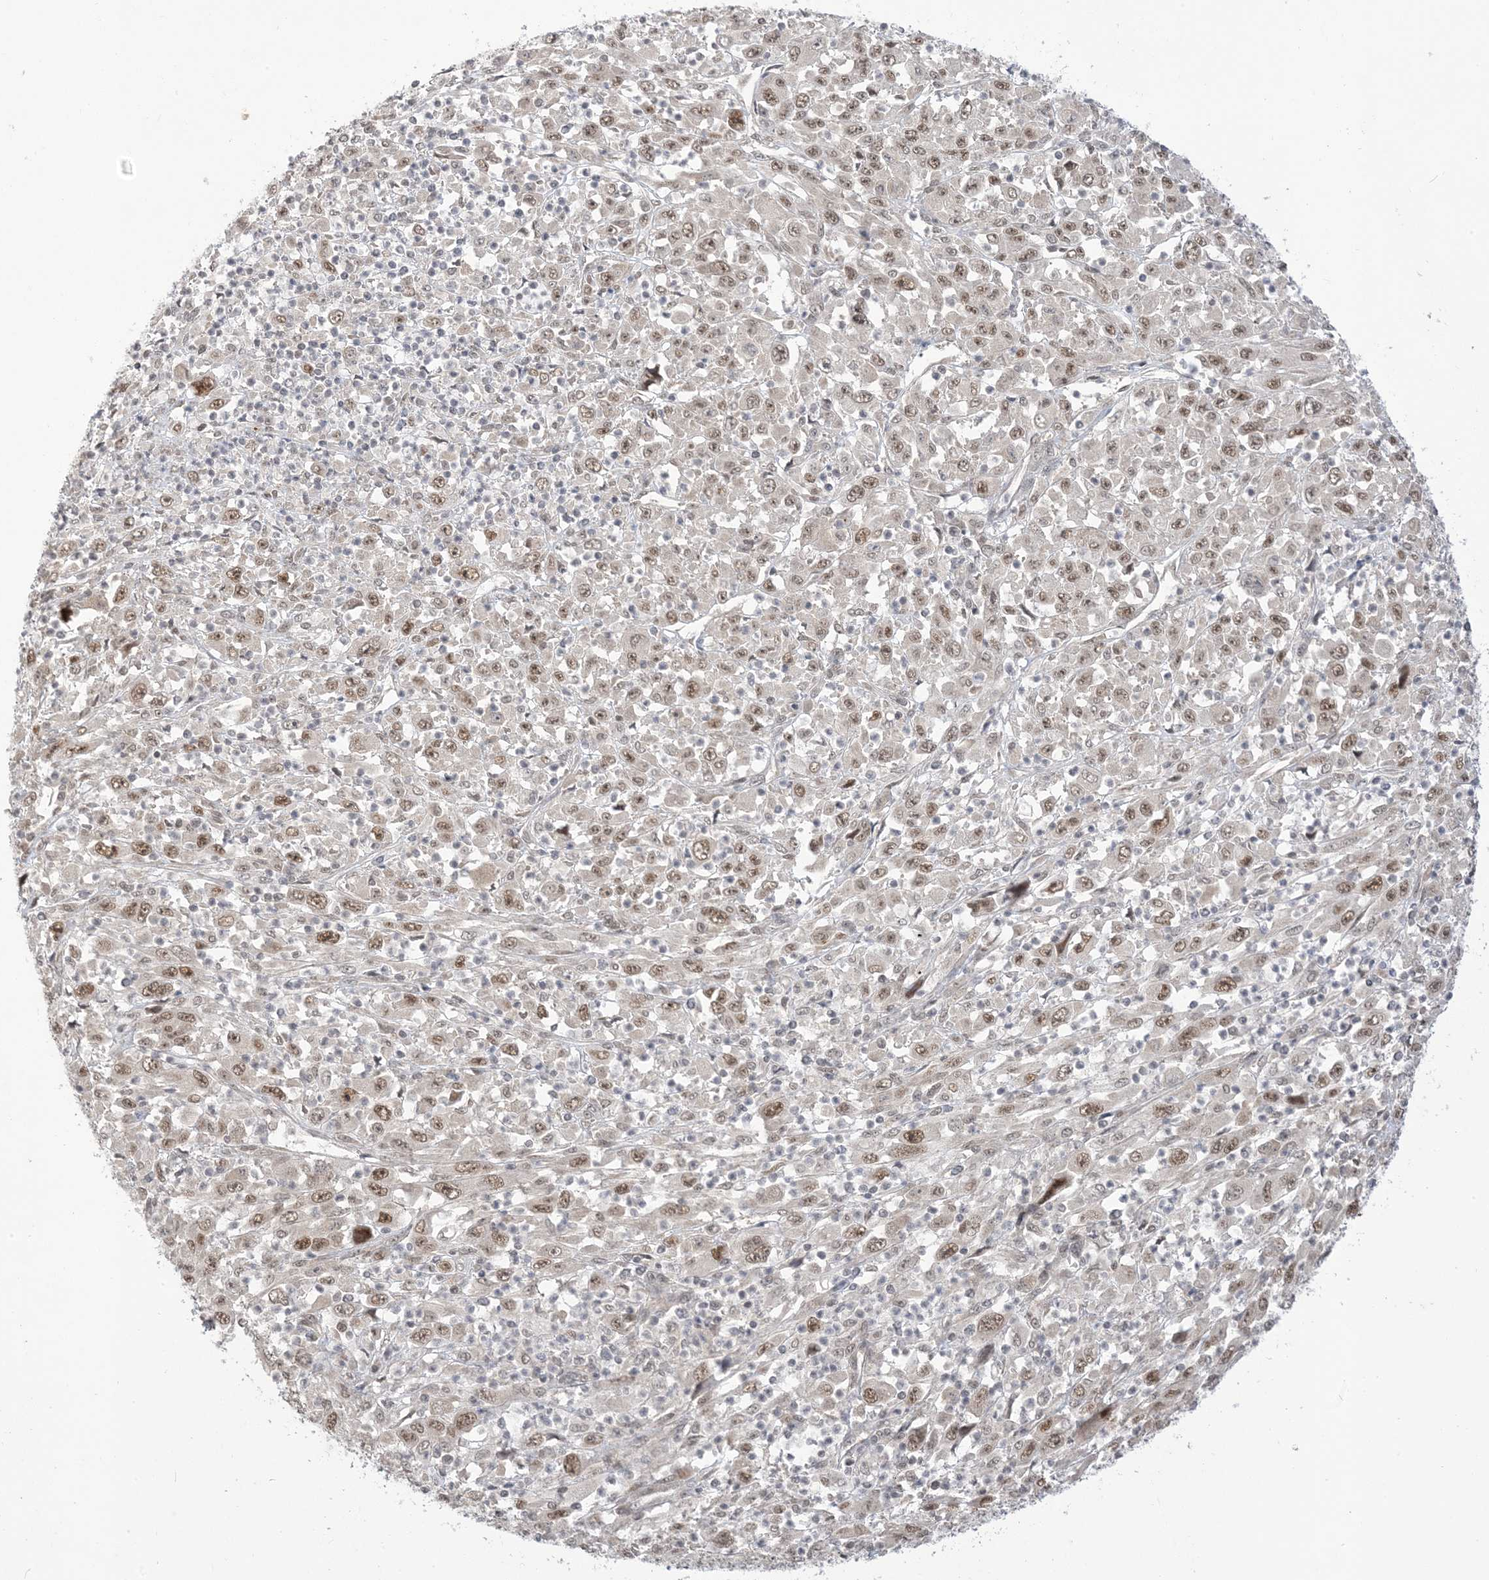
{"staining": {"intensity": "moderate", "quantity": ">75%", "location": "nuclear"}, "tissue": "melanoma", "cell_type": "Tumor cells", "image_type": "cancer", "snomed": [{"axis": "morphology", "description": "Malignant melanoma, Metastatic site"}, {"axis": "topography", "description": "Skin"}], "caption": "An immunohistochemistry (IHC) image of tumor tissue is shown. Protein staining in brown labels moderate nuclear positivity in melanoma within tumor cells.", "gene": "RANBP9", "patient": {"sex": "female", "age": 56}}